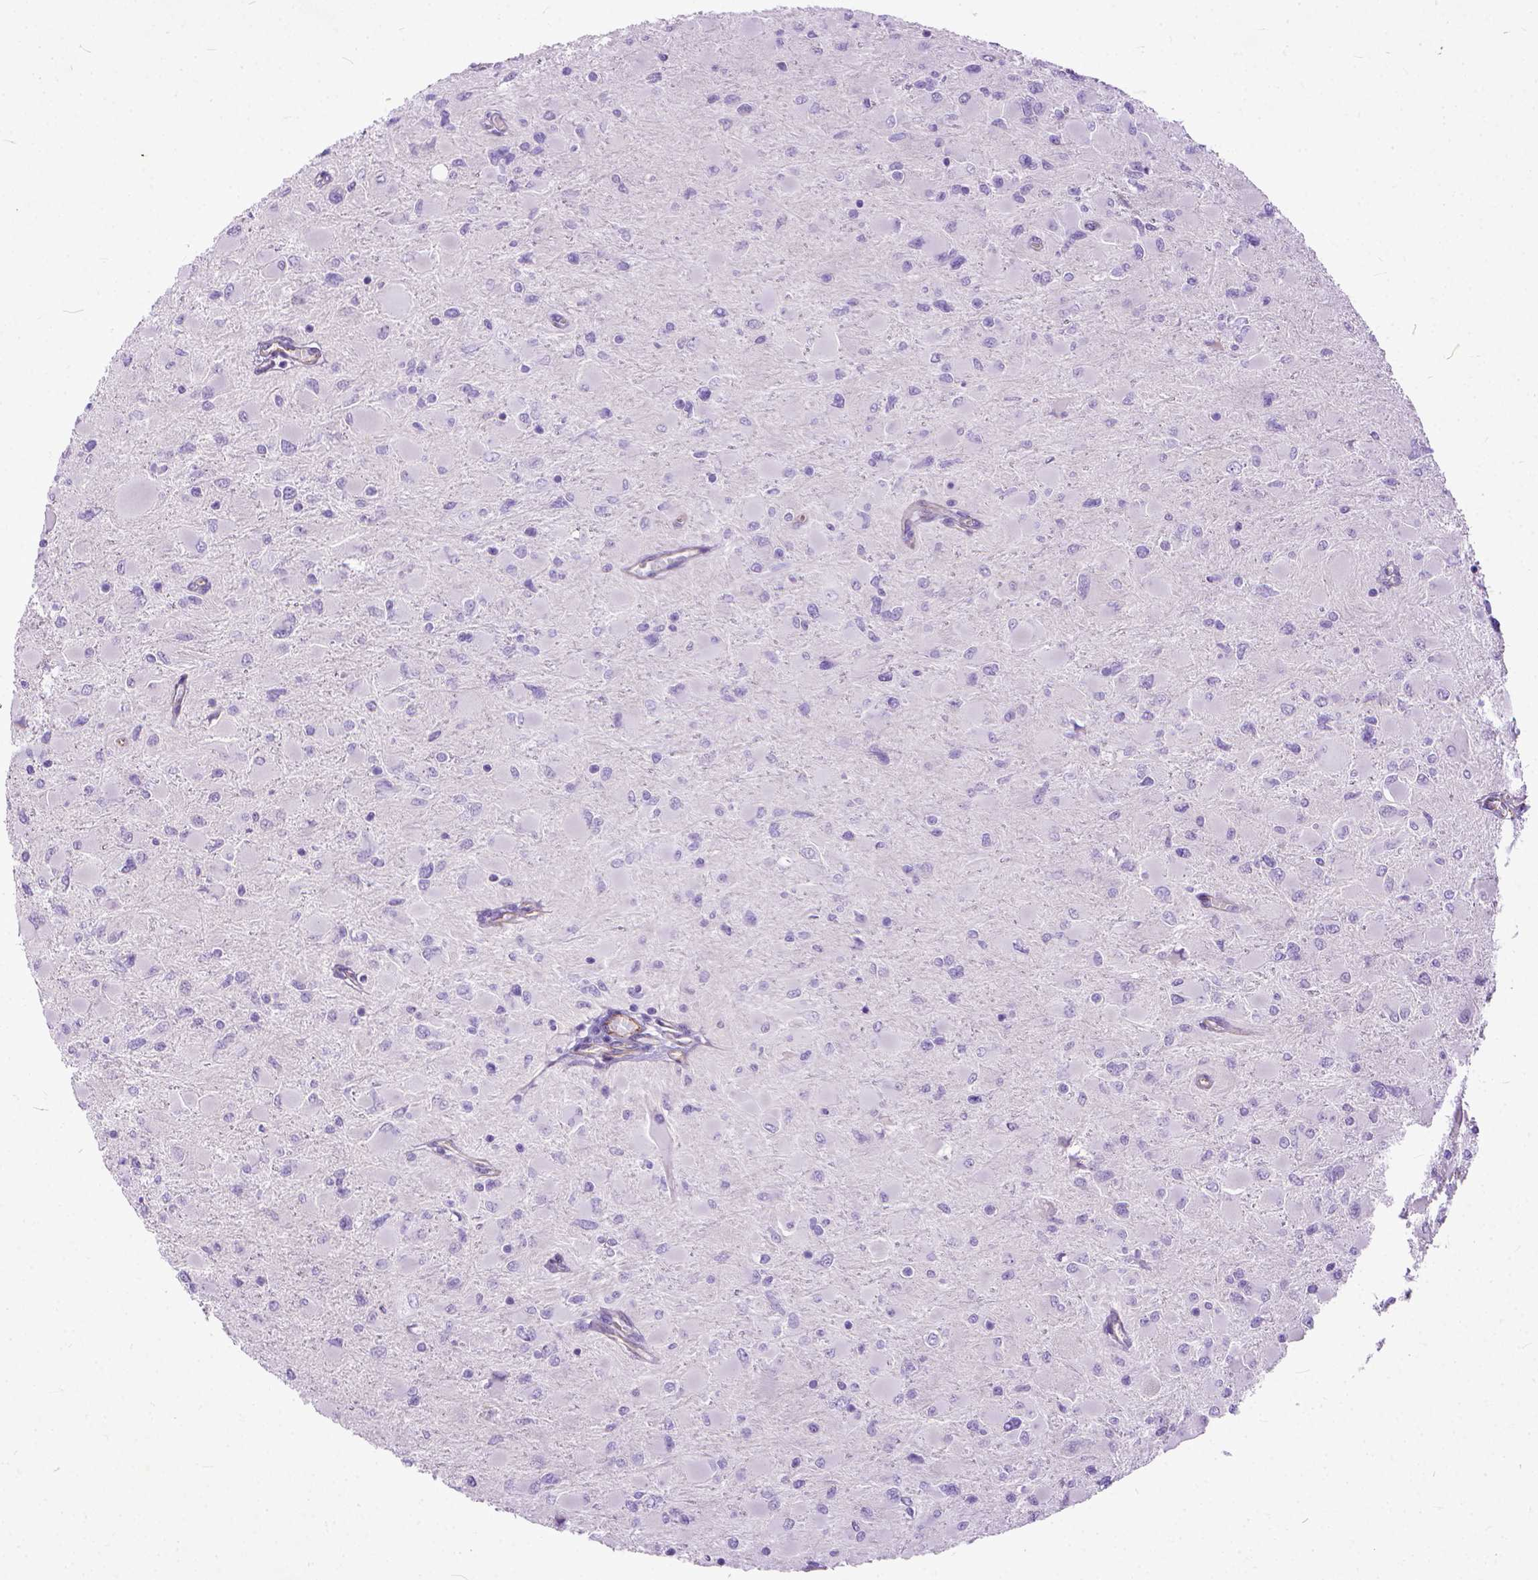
{"staining": {"intensity": "negative", "quantity": "none", "location": "none"}, "tissue": "glioma", "cell_type": "Tumor cells", "image_type": "cancer", "snomed": [{"axis": "morphology", "description": "Glioma, malignant, High grade"}, {"axis": "topography", "description": "Cerebral cortex"}], "caption": "An IHC image of glioma is shown. There is no staining in tumor cells of glioma. (Immunohistochemistry, brightfield microscopy, high magnification).", "gene": "ADGRF1", "patient": {"sex": "female", "age": 36}}